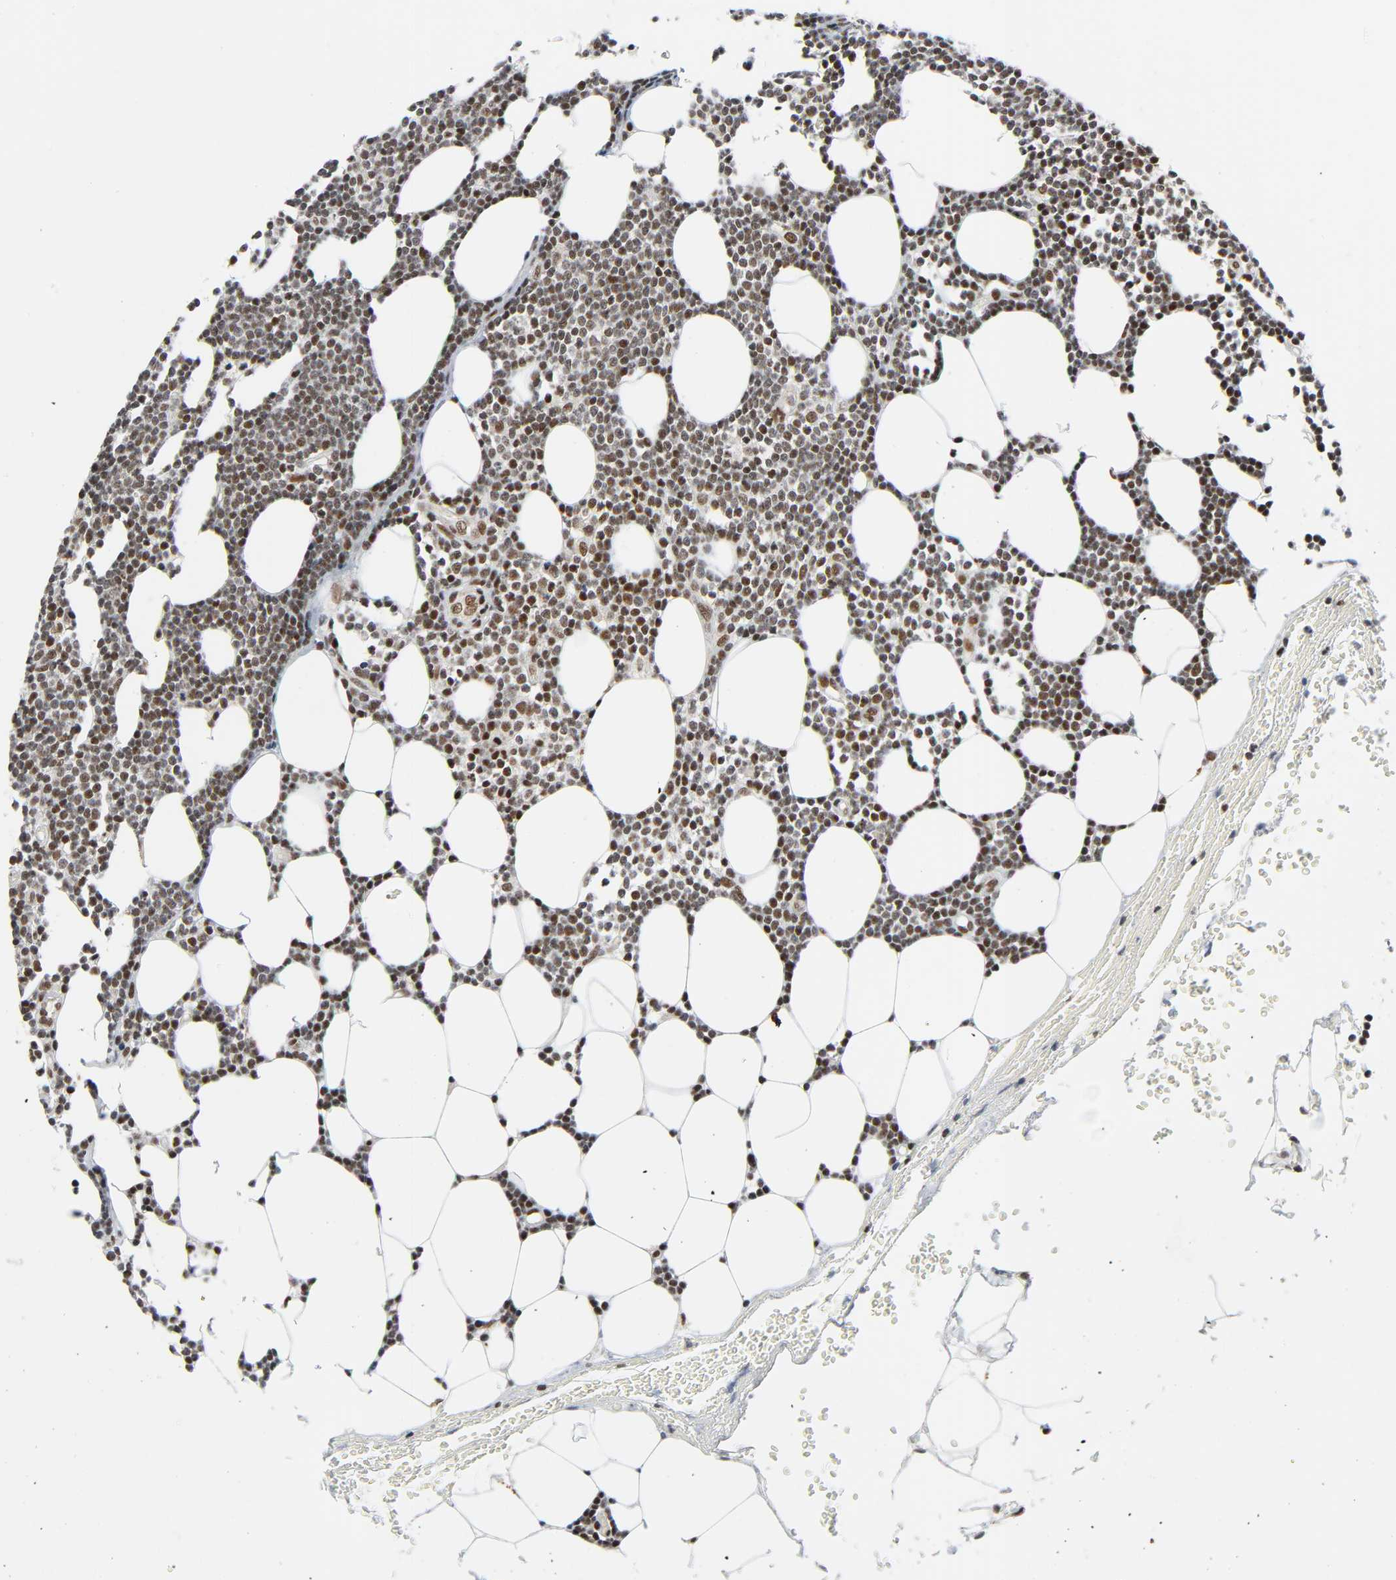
{"staining": {"intensity": "strong", "quantity": ">75%", "location": "nuclear"}, "tissue": "lymphoma", "cell_type": "Tumor cells", "image_type": "cancer", "snomed": [{"axis": "morphology", "description": "Malignant lymphoma, non-Hodgkin's type, Low grade"}, {"axis": "topography", "description": "Soft tissue"}], "caption": "Immunohistochemistry of human lymphoma demonstrates high levels of strong nuclear staining in approximately >75% of tumor cells.", "gene": "CDK9", "patient": {"sex": "male", "age": 92}}